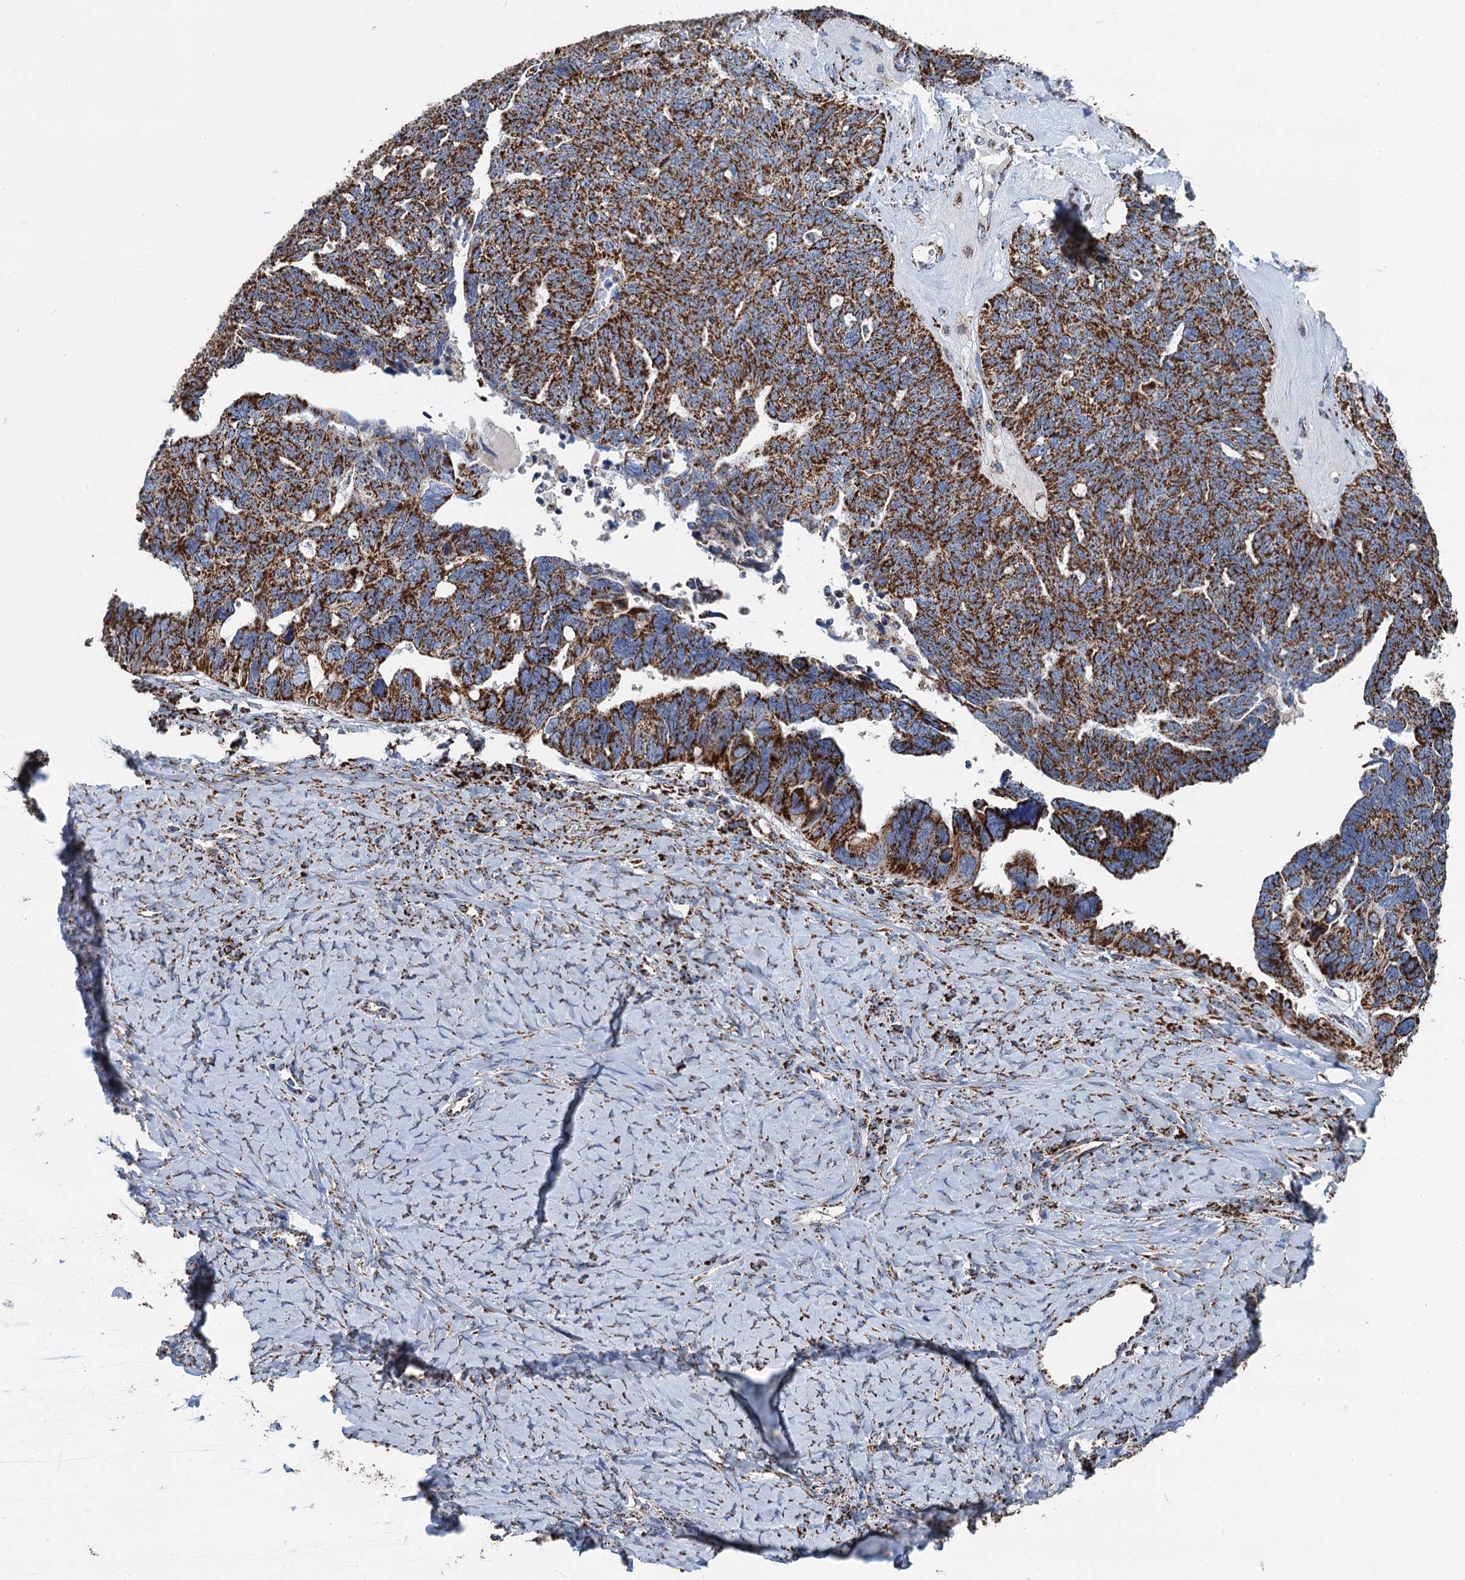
{"staining": {"intensity": "strong", "quantity": ">75%", "location": "cytoplasmic/membranous"}, "tissue": "ovarian cancer", "cell_type": "Tumor cells", "image_type": "cancer", "snomed": [{"axis": "morphology", "description": "Cystadenocarcinoma, serous, NOS"}, {"axis": "topography", "description": "Ovary"}], "caption": "This is an image of immunohistochemistry staining of ovarian cancer (serous cystadenocarcinoma), which shows strong expression in the cytoplasmic/membranous of tumor cells.", "gene": "IVD", "patient": {"sex": "female", "age": 79}}